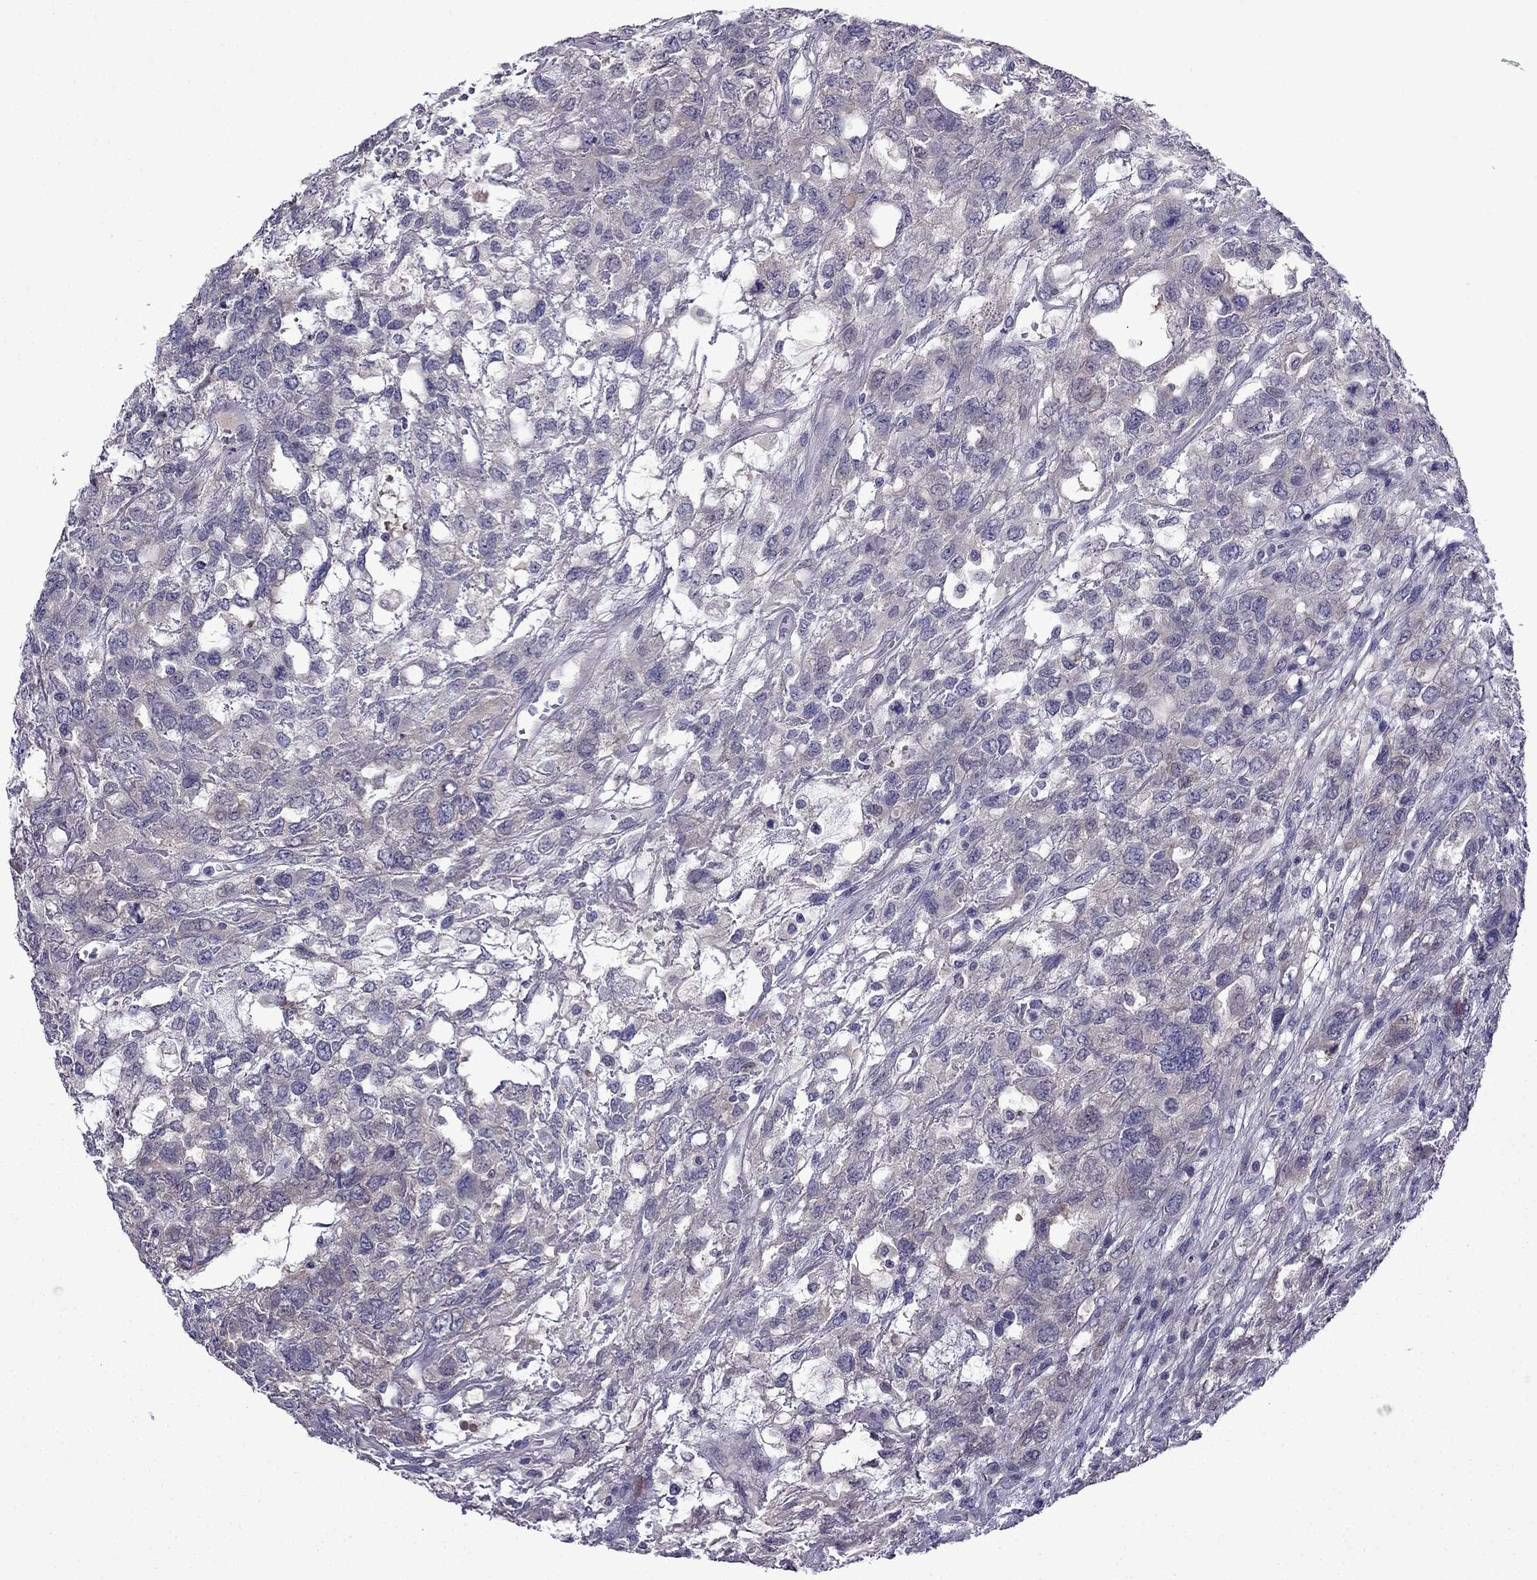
{"staining": {"intensity": "weak", "quantity": "<25%", "location": "cytoplasmic/membranous"}, "tissue": "testis cancer", "cell_type": "Tumor cells", "image_type": "cancer", "snomed": [{"axis": "morphology", "description": "Seminoma, NOS"}, {"axis": "topography", "description": "Testis"}], "caption": "An image of human seminoma (testis) is negative for staining in tumor cells.", "gene": "PI16", "patient": {"sex": "male", "age": 52}}